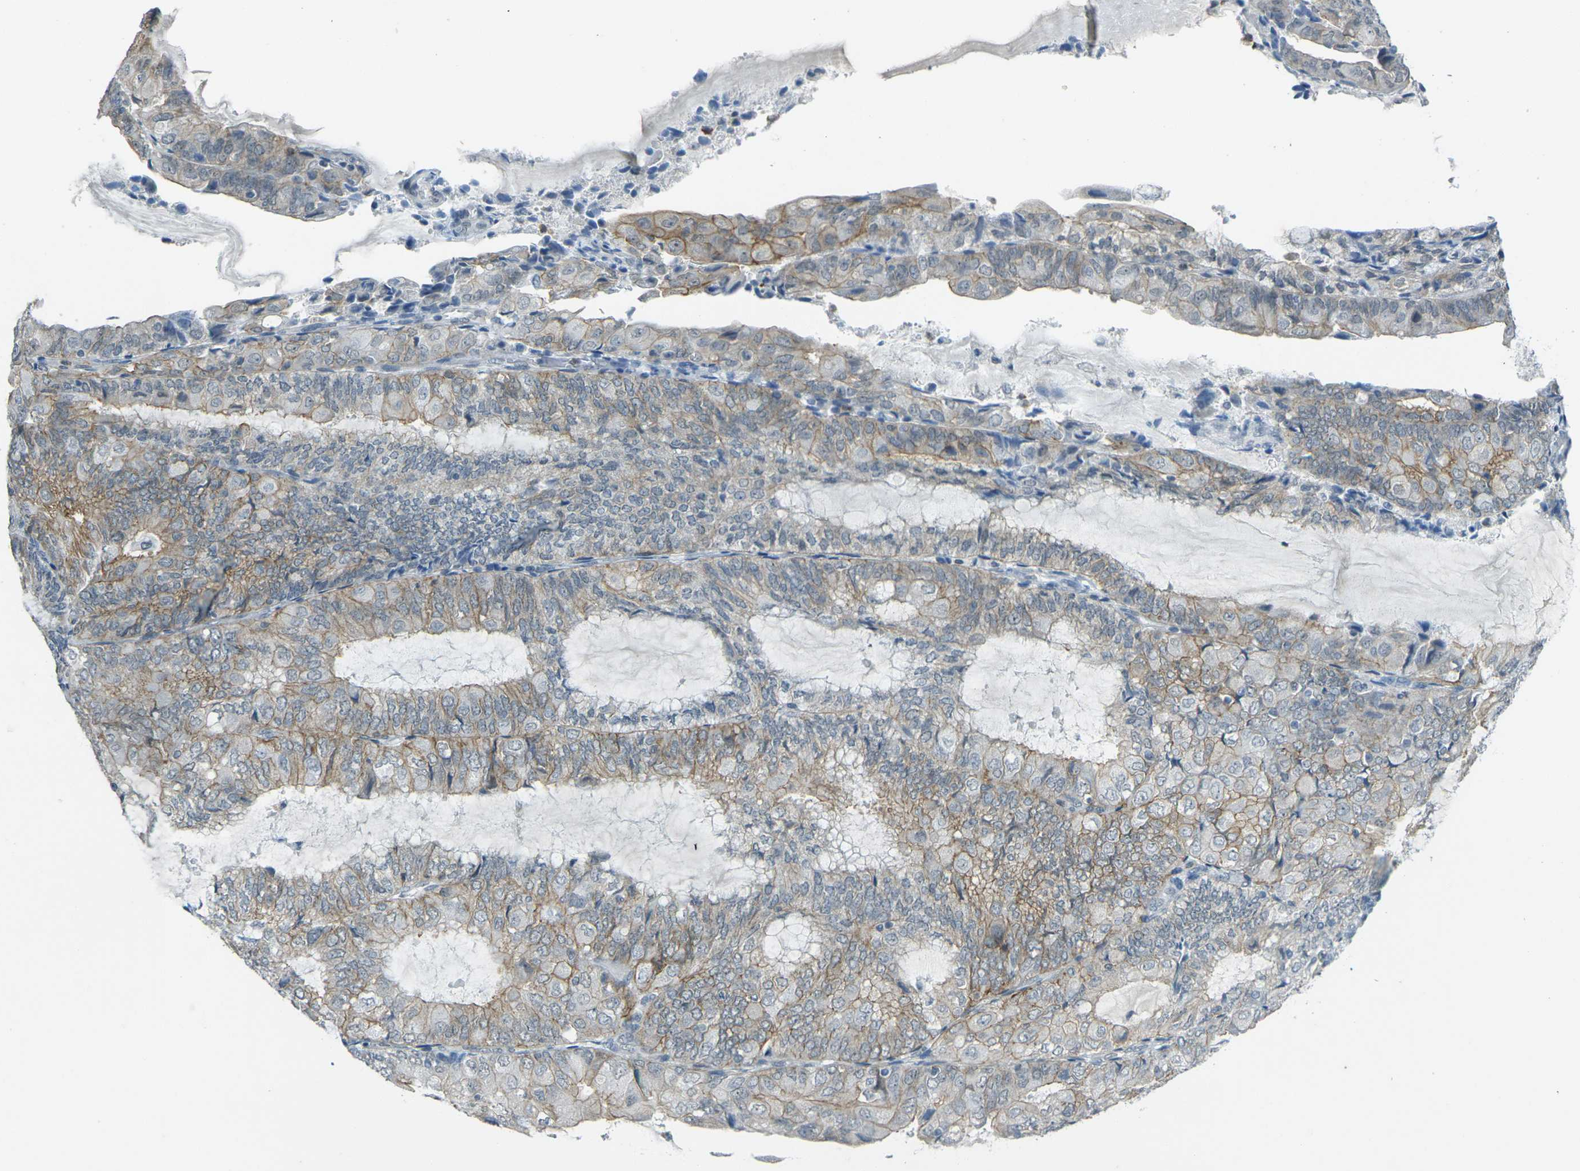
{"staining": {"intensity": "weak", "quantity": ">75%", "location": "cytoplasmic/membranous"}, "tissue": "endometrial cancer", "cell_type": "Tumor cells", "image_type": "cancer", "snomed": [{"axis": "morphology", "description": "Adenocarcinoma, NOS"}, {"axis": "topography", "description": "Endometrium"}], "caption": "A micrograph showing weak cytoplasmic/membranous staining in approximately >75% of tumor cells in endometrial adenocarcinoma, as visualized by brown immunohistochemical staining.", "gene": "SPTBN2", "patient": {"sex": "female", "age": 81}}